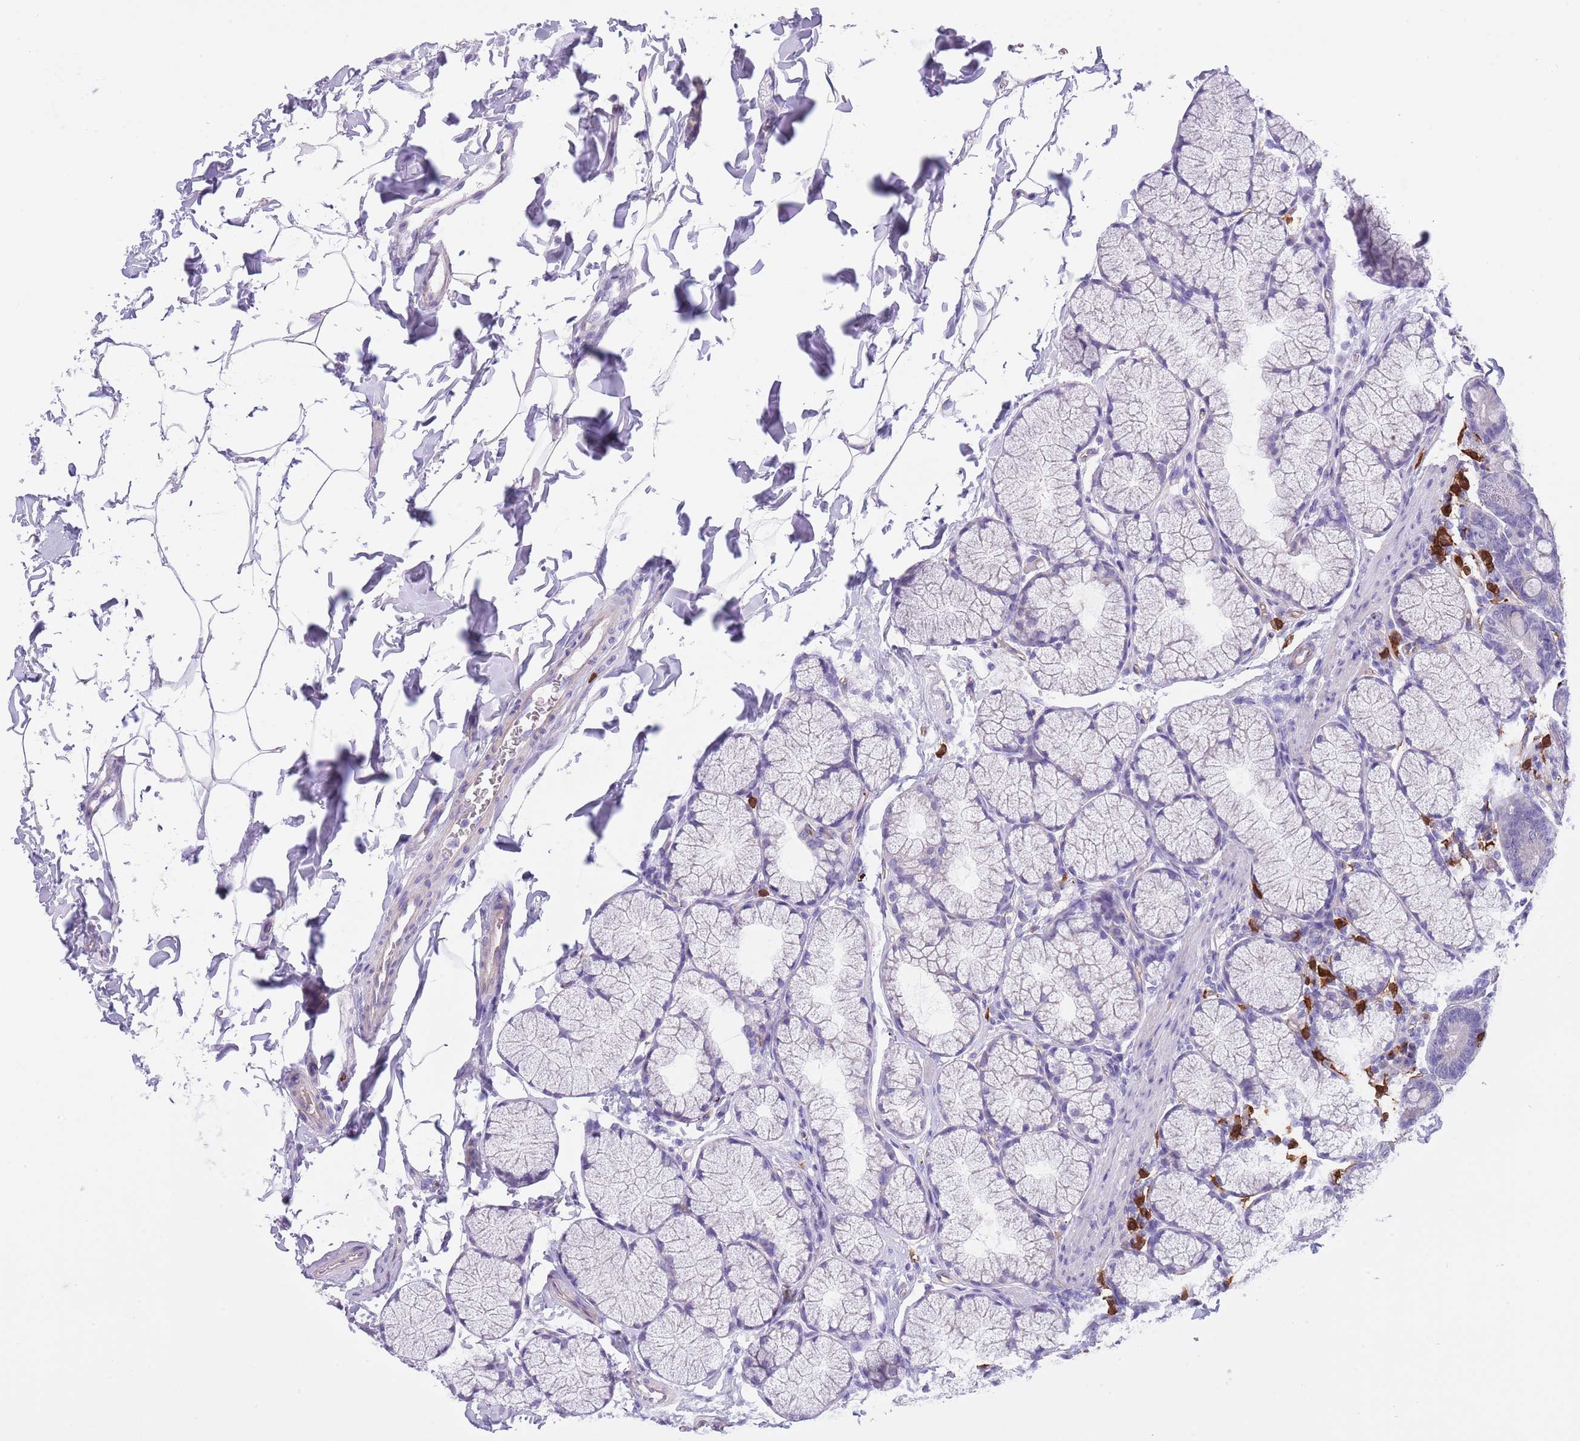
{"staining": {"intensity": "negative", "quantity": "none", "location": "none"}, "tissue": "duodenum", "cell_type": "Glandular cells", "image_type": "normal", "snomed": [{"axis": "morphology", "description": "Normal tissue, NOS"}, {"axis": "topography", "description": "Duodenum"}], "caption": "This is an immunohistochemistry histopathology image of unremarkable duodenum. There is no staining in glandular cells.", "gene": "TSGA13", "patient": {"sex": "male", "age": 35}}